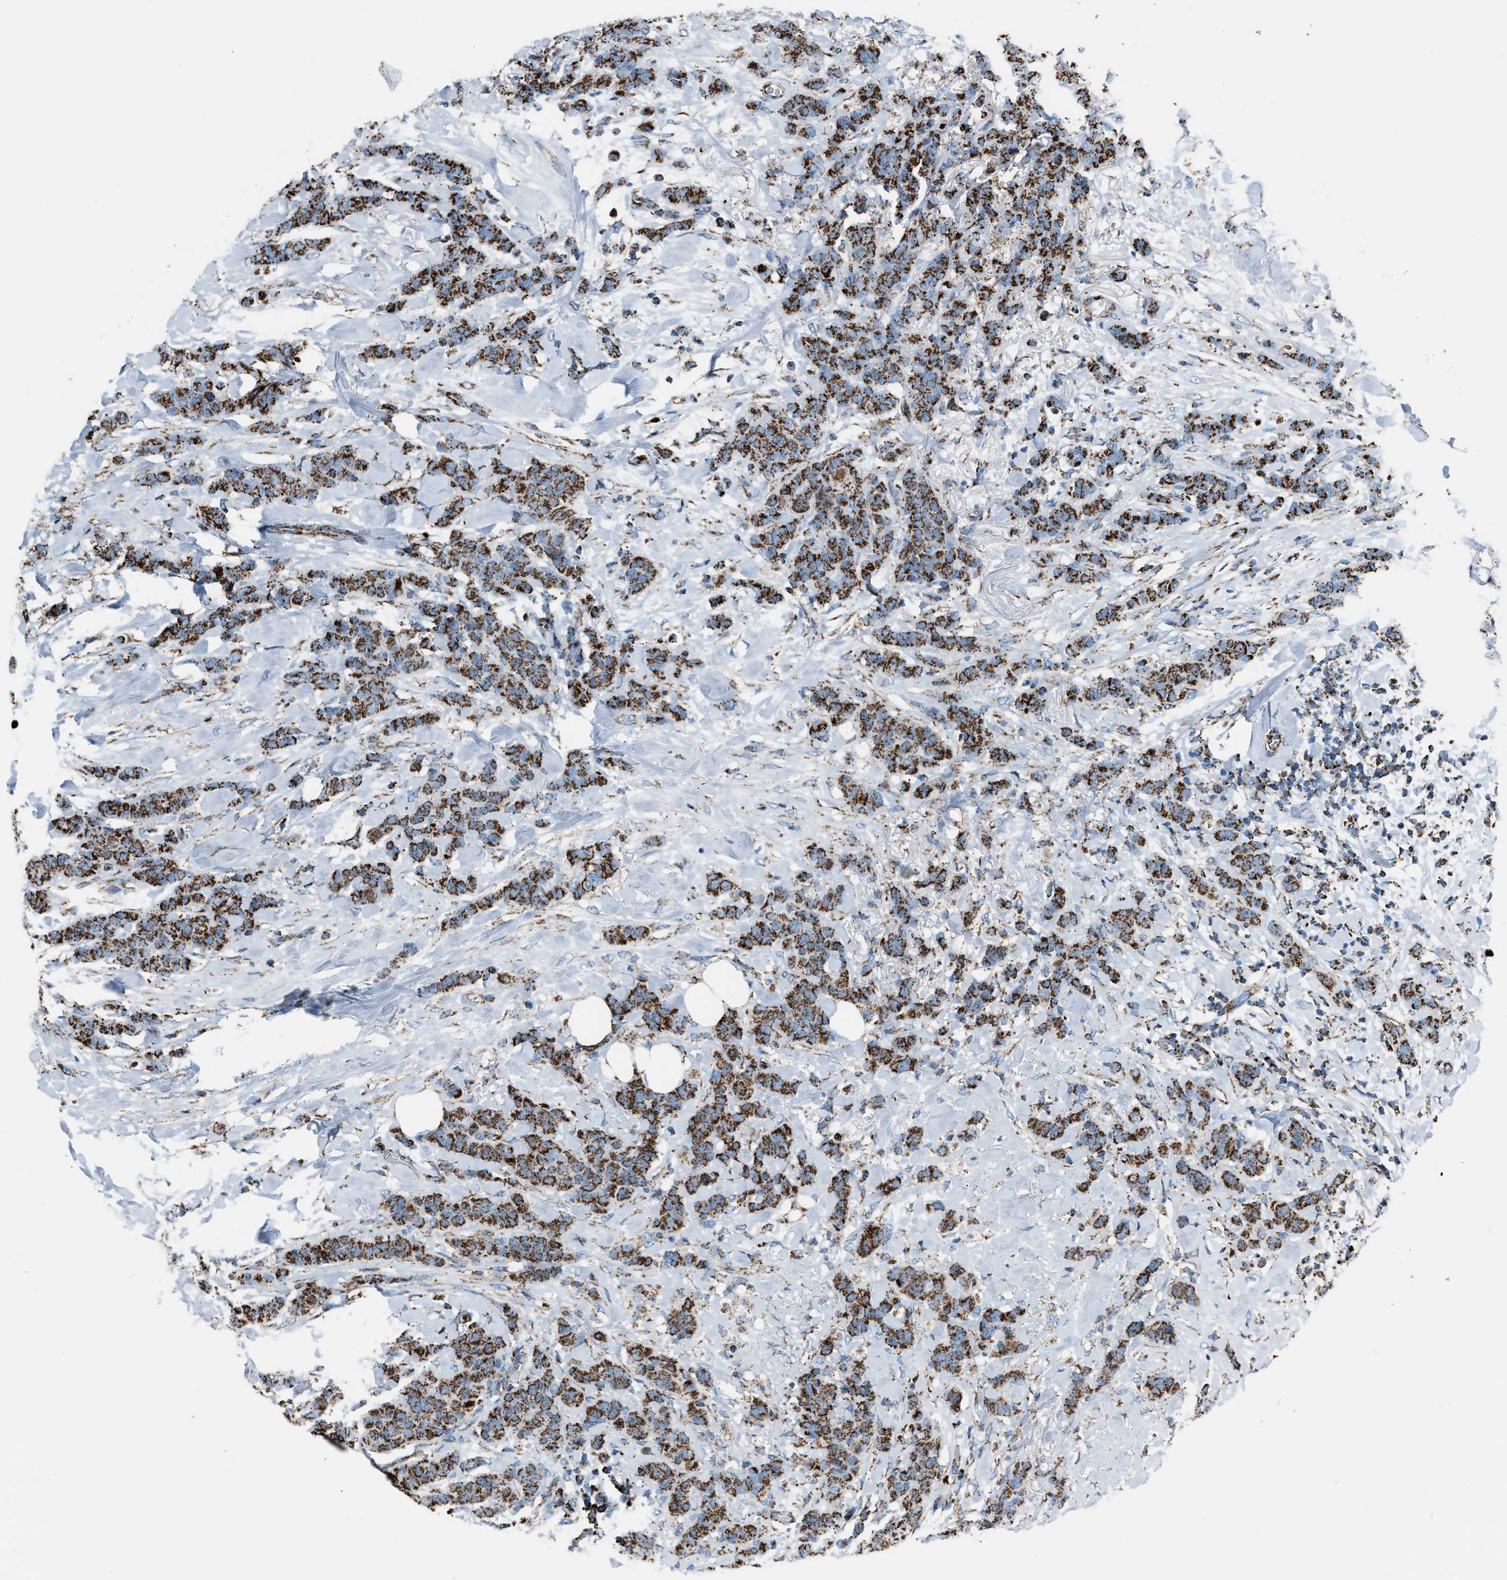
{"staining": {"intensity": "strong", "quantity": ">75%", "location": "cytoplasmic/membranous"}, "tissue": "breast cancer", "cell_type": "Tumor cells", "image_type": "cancer", "snomed": [{"axis": "morphology", "description": "Normal tissue, NOS"}, {"axis": "morphology", "description": "Duct carcinoma"}, {"axis": "topography", "description": "Breast"}], "caption": "This micrograph shows immunohistochemistry (IHC) staining of human breast infiltrating ductal carcinoma, with high strong cytoplasmic/membranous positivity in about >75% of tumor cells.", "gene": "MDH2", "patient": {"sex": "female", "age": 40}}